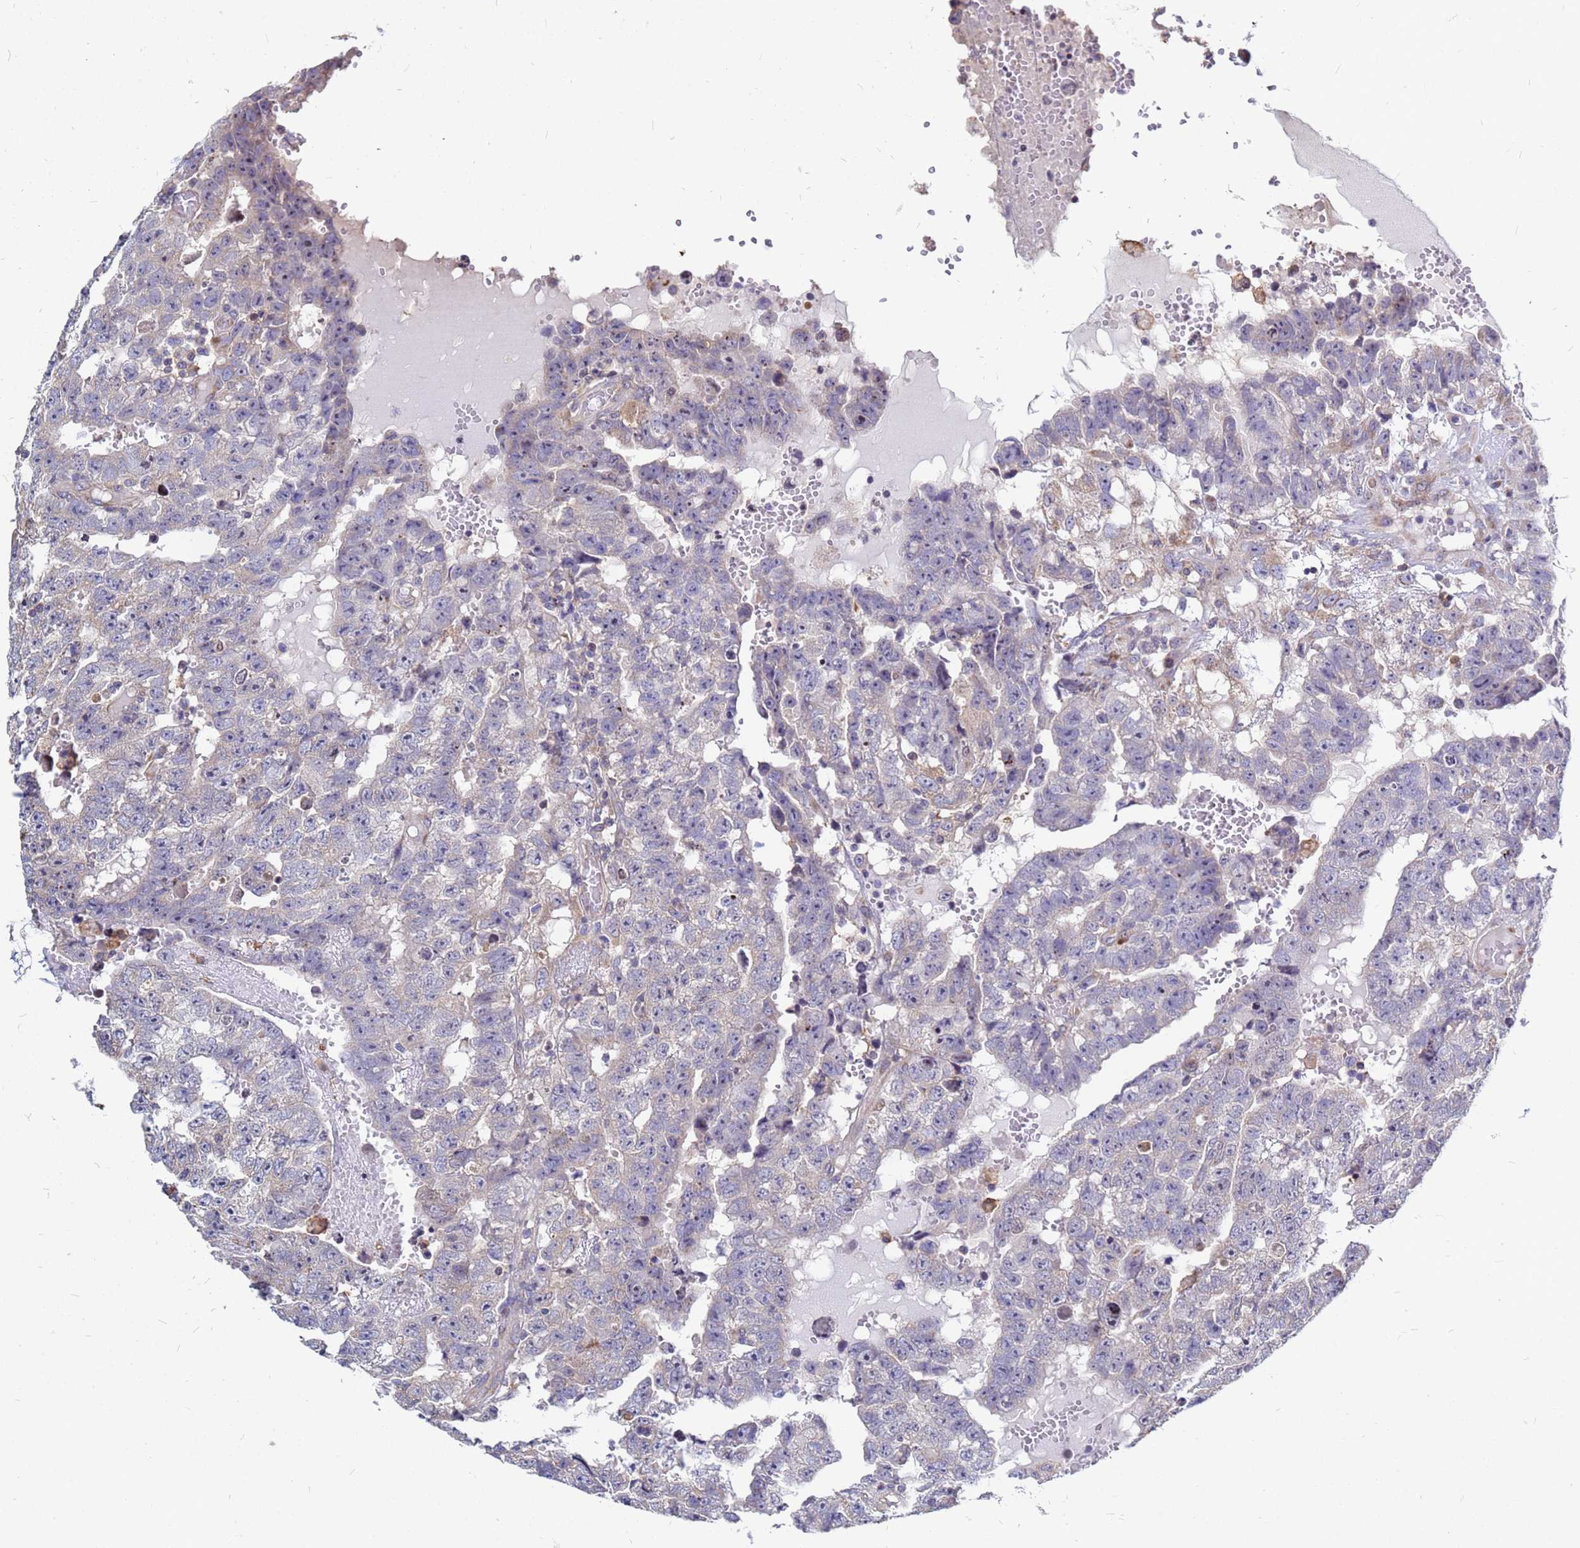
{"staining": {"intensity": "negative", "quantity": "none", "location": "none"}, "tissue": "testis cancer", "cell_type": "Tumor cells", "image_type": "cancer", "snomed": [{"axis": "morphology", "description": "Carcinoma, Embryonal, NOS"}, {"axis": "topography", "description": "Testis"}], "caption": "Testis cancer was stained to show a protein in brown. There is no significant positivity in tumor cells.", "gene": "MOB2", "patient": {"sex": "male", "age": 25}}